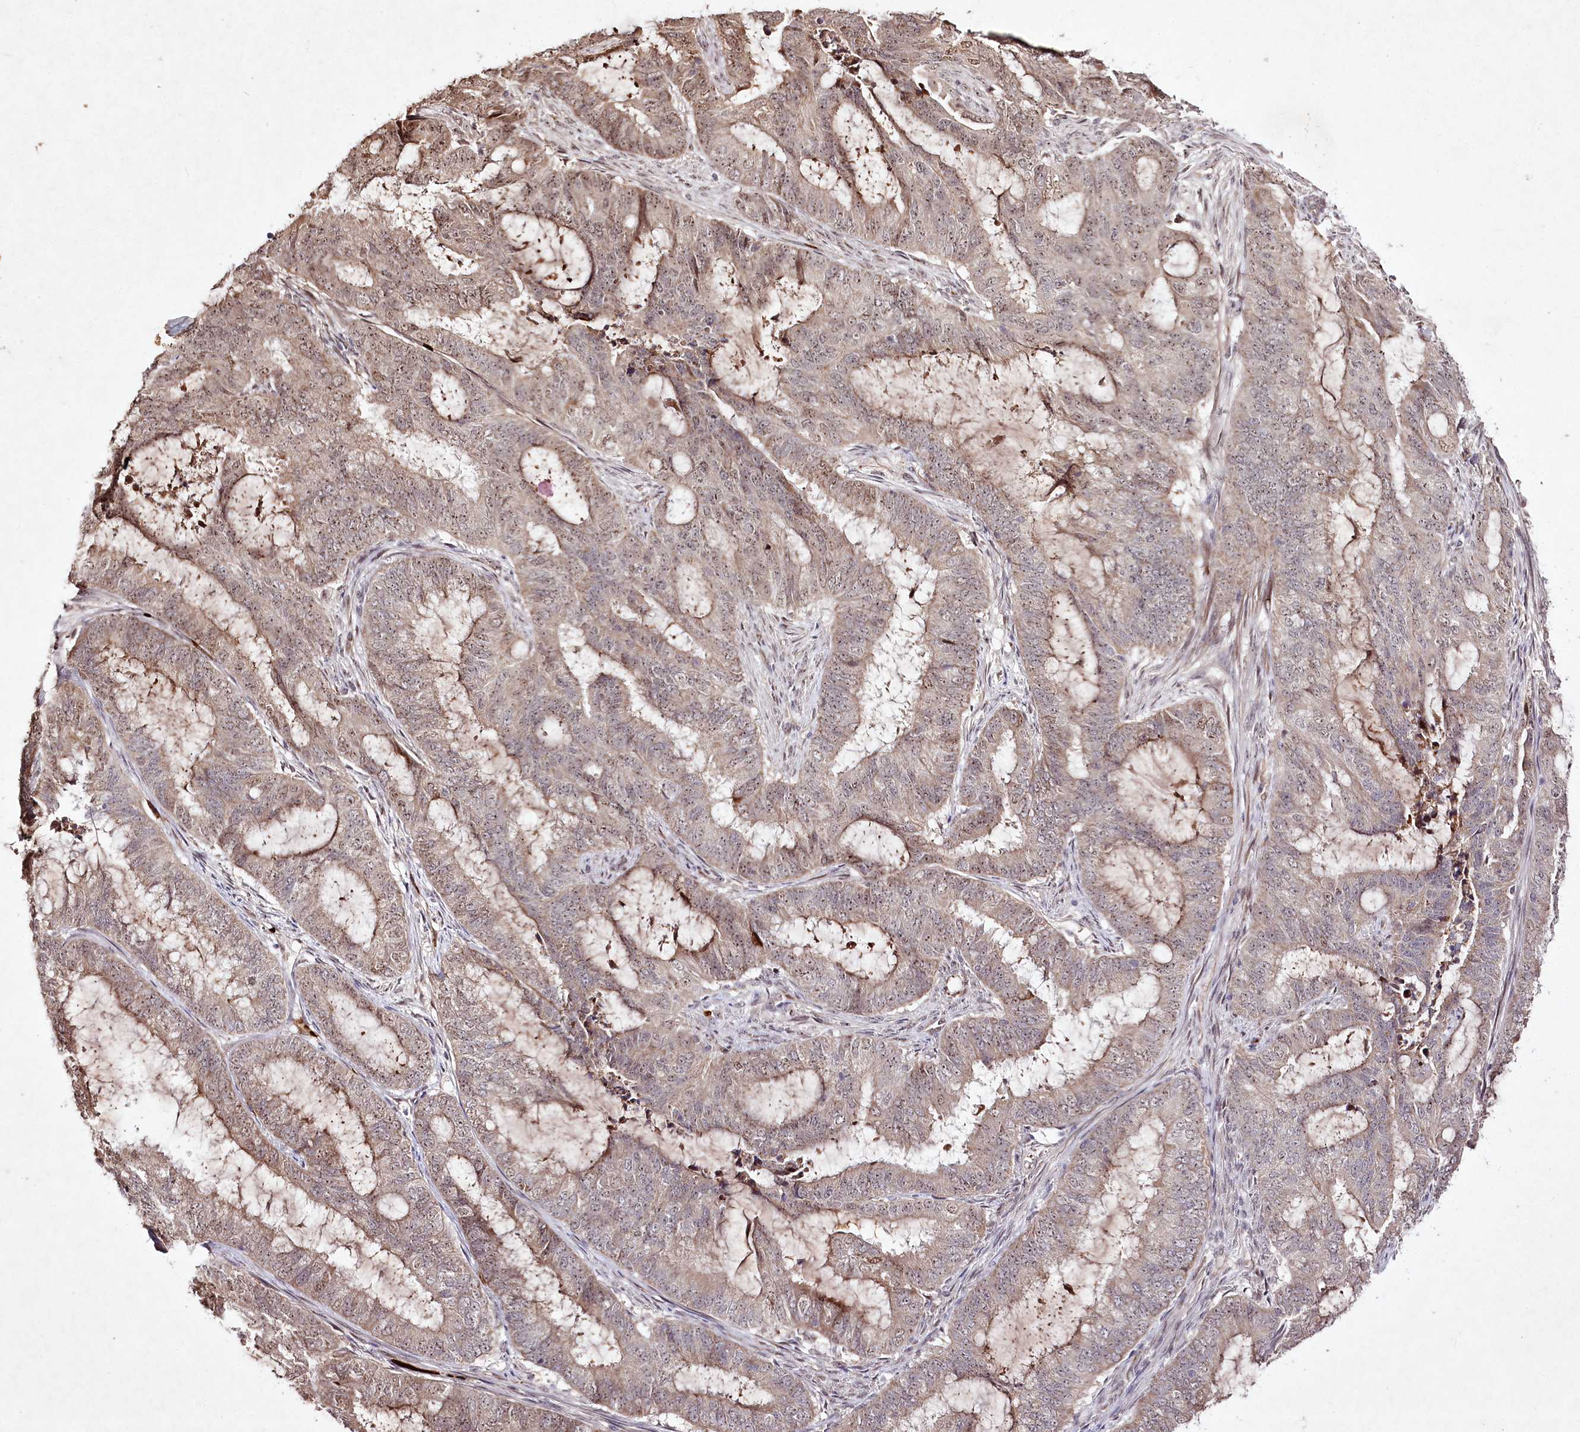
{"staining": {"intensity": "weak", "quantity": "25%-75%", "location": "cytoplasmic/membranous,nuclear"}, "tissue": "endometrial cancer", "cell_type": "Tumor cells", "image_type": "cancer", "snomed": [{"axis": "morphology", "description": "Adenocarcinoma, NOS"}, {"axis": "topography", "description": "Endometrium"}], "caption": "A low amount of weak cytoplasmic/membranous and nuclear expression is appreciated in approximately 25%-75% of tumor cells in endometrial cancer tissue.", "gene": "DMP1", "patient": {"sex": "female", "age": 51}}